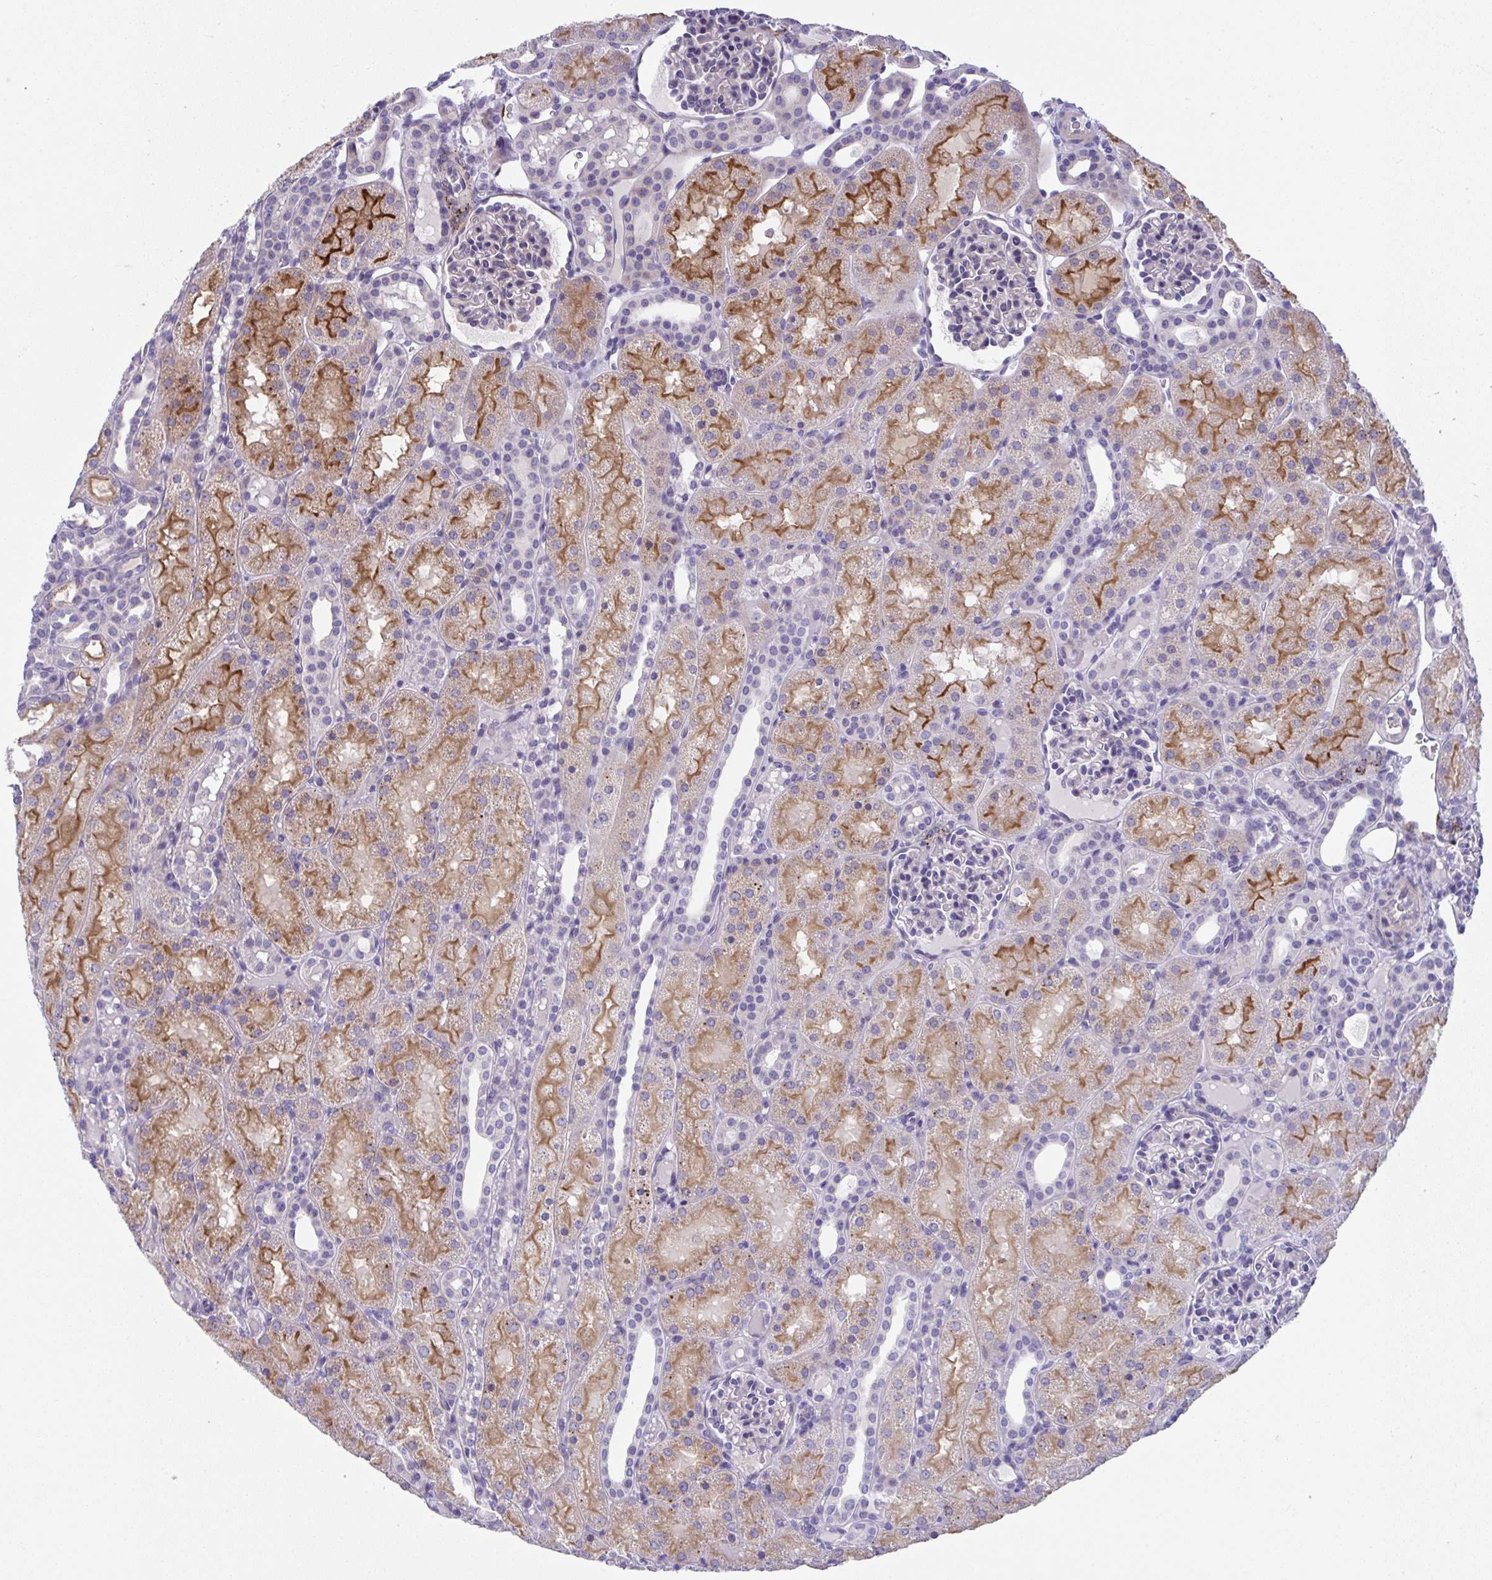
{"staining": {"intensity": "negative", "quantity": "none", "location": "none"}, "tissue": "kidney", "cell_type": "Cells in glomeruli", "image_type": "normal", "snomed": [{"axis": "morphology", "description": "Normal tissue, NOS"}, {"axis": "topography", "description": "Kidney"}], "caption": "Image shows no significant protein expression in cells in glomeruli of benign kidney. The staining was performed using DAB (3,3'-diaminobenzidine) to visualize the protein expression in brown, while the nuclei were stained in blue with hematoxylin (Magnification: 20x).", "gene": "TOR1AIP2", "patient": {"sex": "male", "age": 2}}